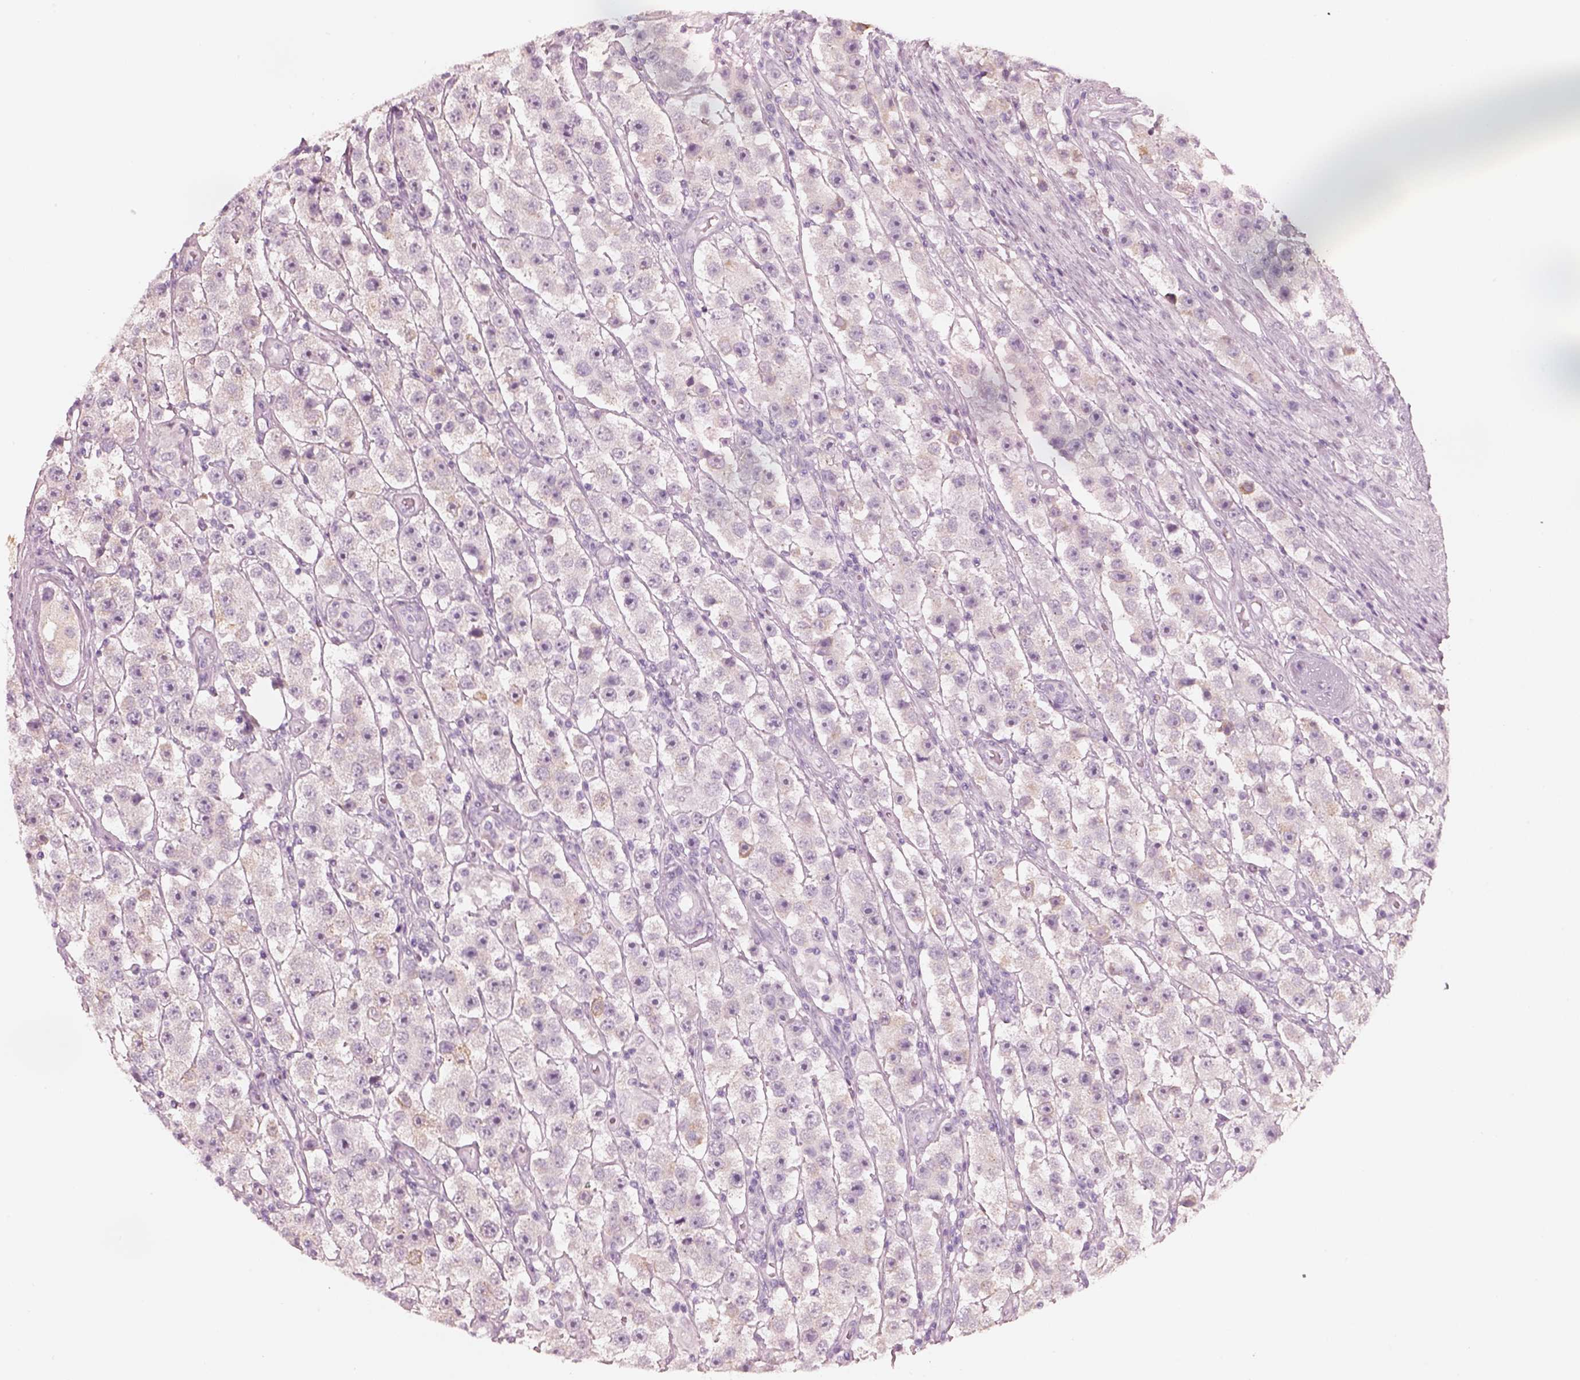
{"staining": {"intensity": "negative", "quantity": "none", "location": "none"}, "tissue": "testis cancer", "cell_type": "Tumor cells", "image_type": "cancer", "snomed": [{"axis": "morphology", "description": "Seminoma, NOS"}, {"axis": "topography", "description": "Testis"}], "caption": "Immunohistochemistry micrograph of human testis seminoma stained for a protein (brown), which exhibits no expression in tumor cells.", "gene": "PON3", "patient": {"sex": "male", "age": 45}}